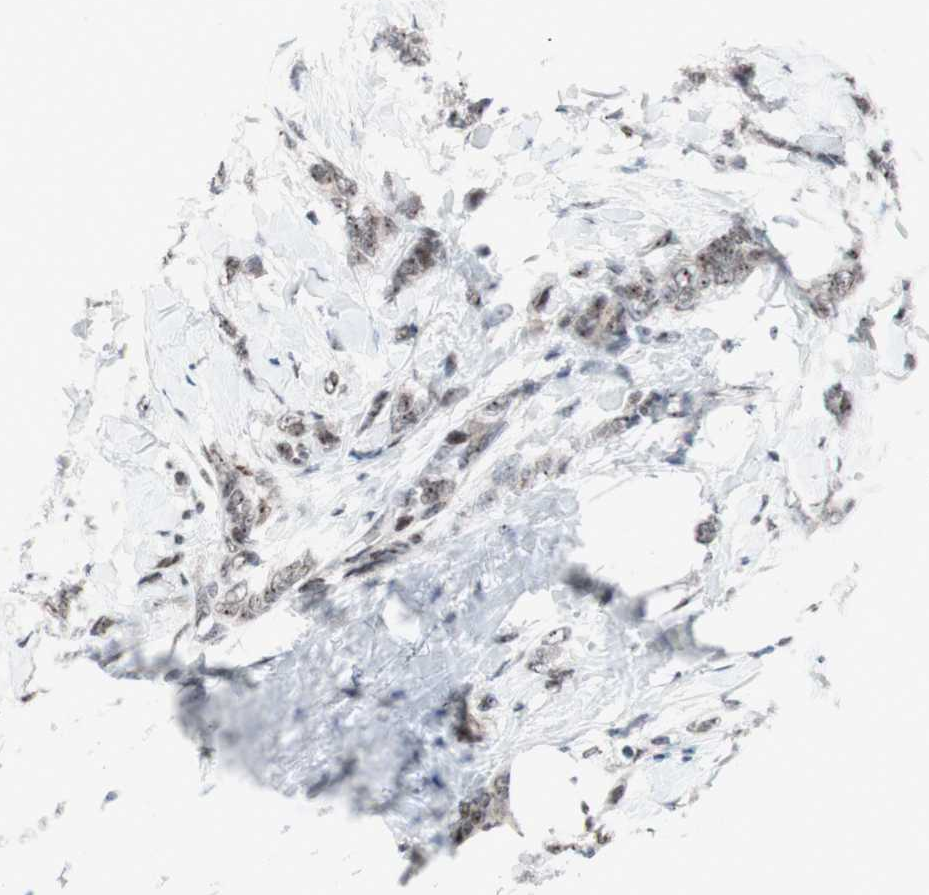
{"staining": {"intensity": "weak", "quantity": ">75%", "location": "nuclear"}, "tissue": "breast cancer", "cell_type": "Tumor cells", "image_type": "cancer", "snomed": [{"axis": "morphology", "description": "Lobular carcinoma, in situ"}, {"axis": "morphology", "description": "Lobular carcinoma"}, {"axis": "topography", "description": "Breast"}], "caption": "DAB immunohistochemical staining of breast cancer exhibits weak nuclear protein expression in about >75% of tumor cells.", "gene": "POLR1A", "patient": {"sex": "female", "age": 41}}